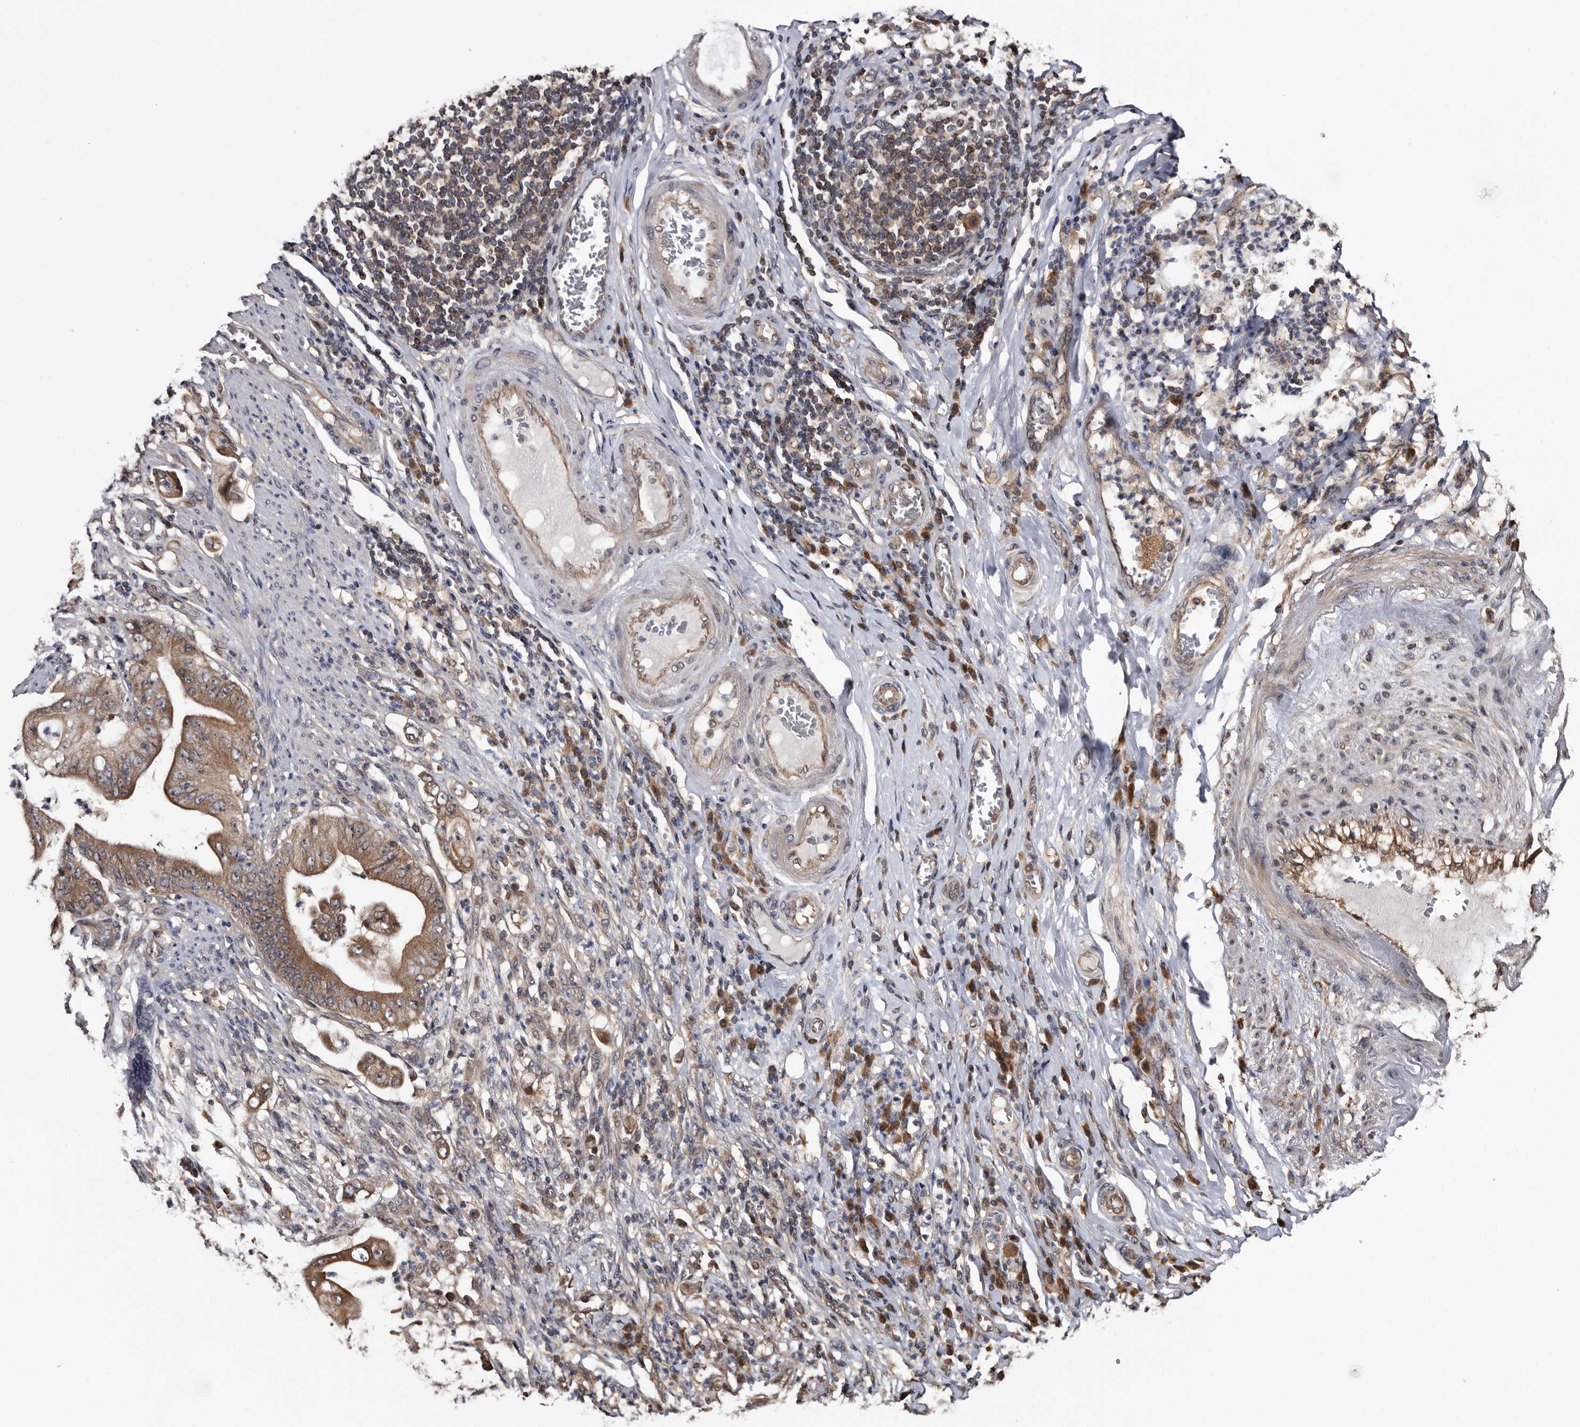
{"staining": {"intensity": "moderate", "quantity": "25%-75%", "location": "cytoplasmic/membranous"}, "tissue": "stomach cancer", "cell_type": "Tumor cells", "image_type": "cancer", "snomed": [{"axis": "morphology", "description": "Adenocarcinoma, NOS"}, {"axis": "topography", "description": "Stomach"}], "caption": "An image of adenocarcinoma (stomach) stained for a protein exhibits moderate cytoplasmic/membranous brown staining in tumor cells.", "gene": "TTI2", "patient": {"sex": "female", "age": 73}}